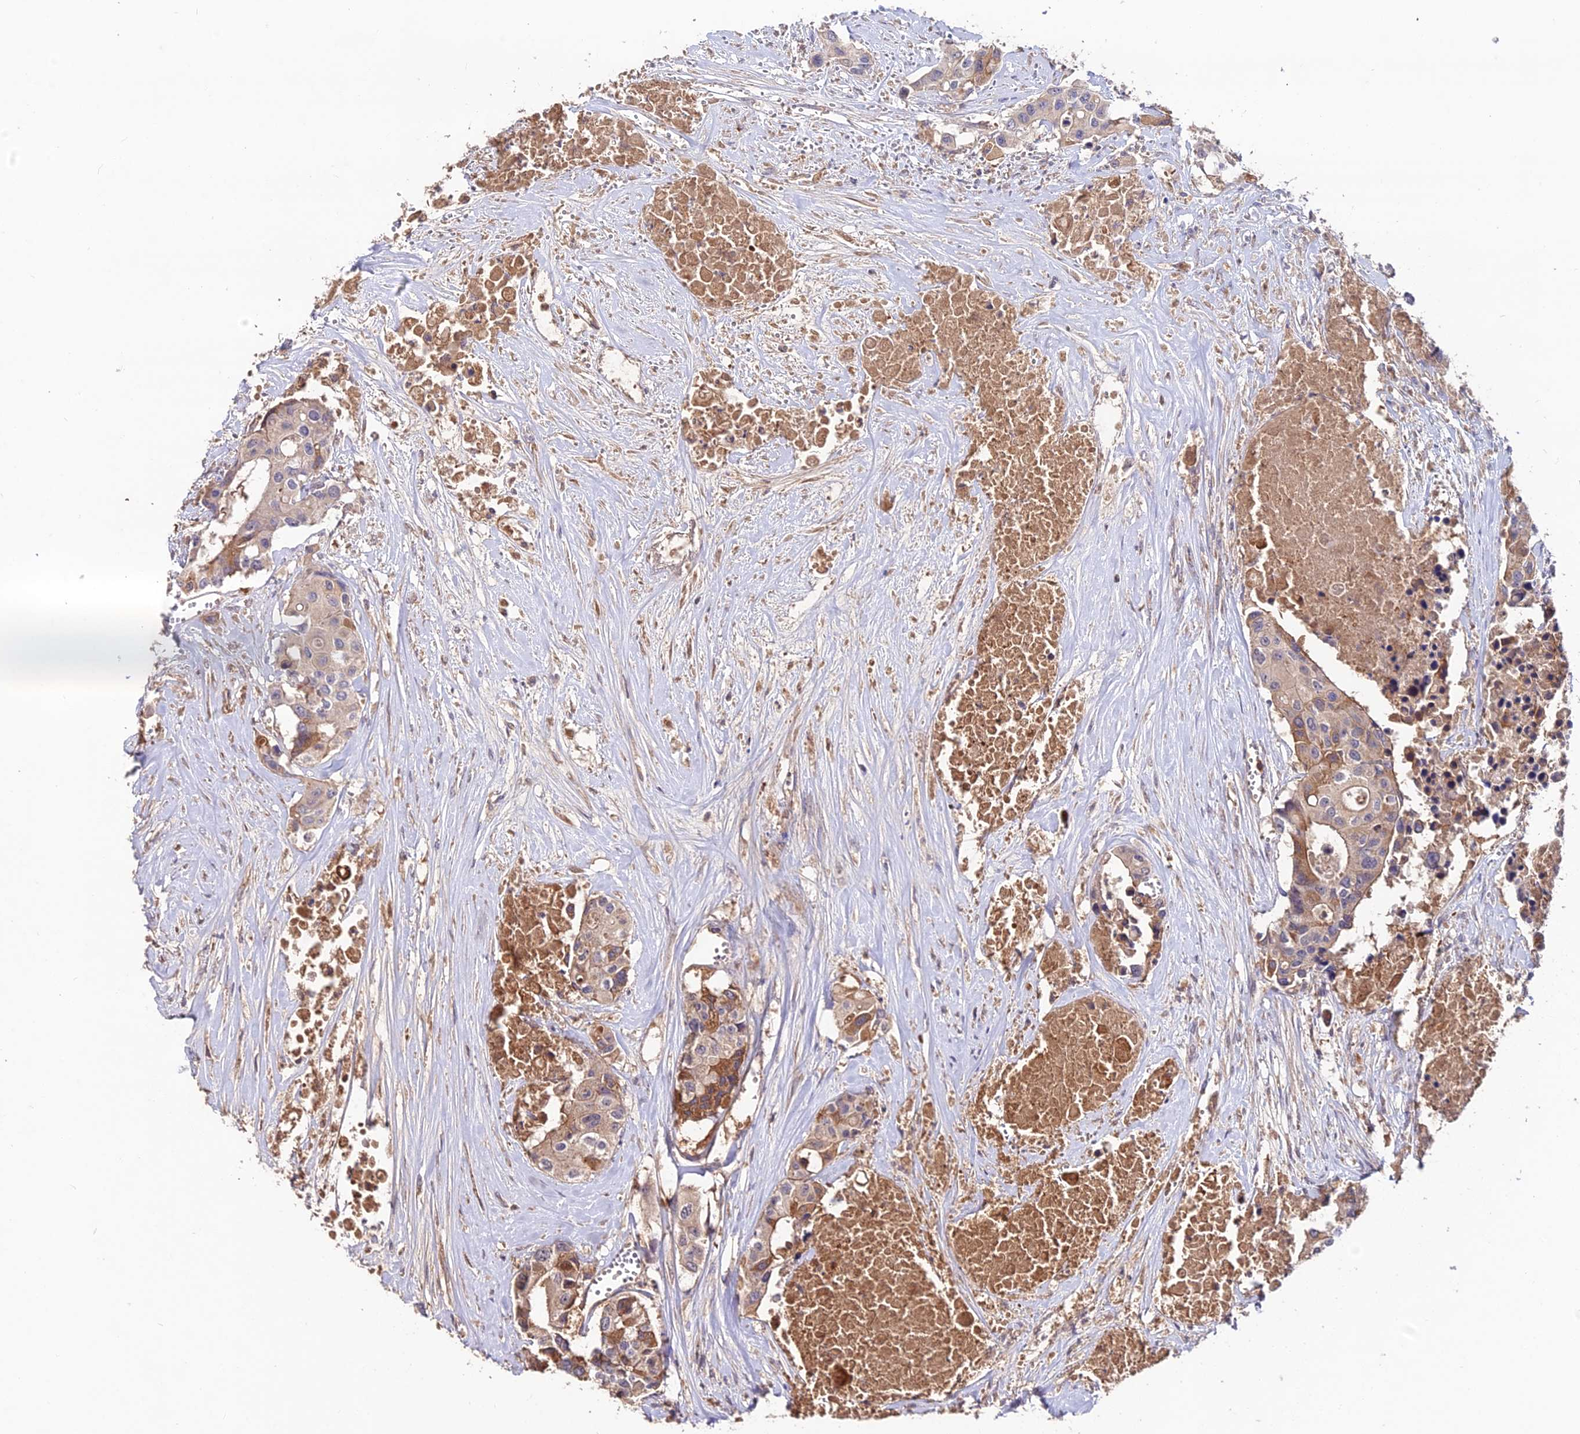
{"staining": {"intensity": "weak", "quantity": ">75%", "location": "cytoplasmic/membranous"}, "tissue": "colorectal cancer", "cell_type": "Tumor cells", "image_type": "cancer", "snomed": [{"axis": "morphology", "description": "Adenocarcinoma, NOS"}, {"axis": "topography", "description": "Colon"}], "caption": "Immunohistochemical staining of adenocarcinoma (colorectal) exhibits low levels of weak cytoplasmic/membranous staining in approximately >75% of tumor cells. Using DAB (brown) and hematoxylin (blue) stains, captured at high magnification using brightfield microscopy.", "gene": "KCTD16", "patient": {"sex": "male", "age": 77}}